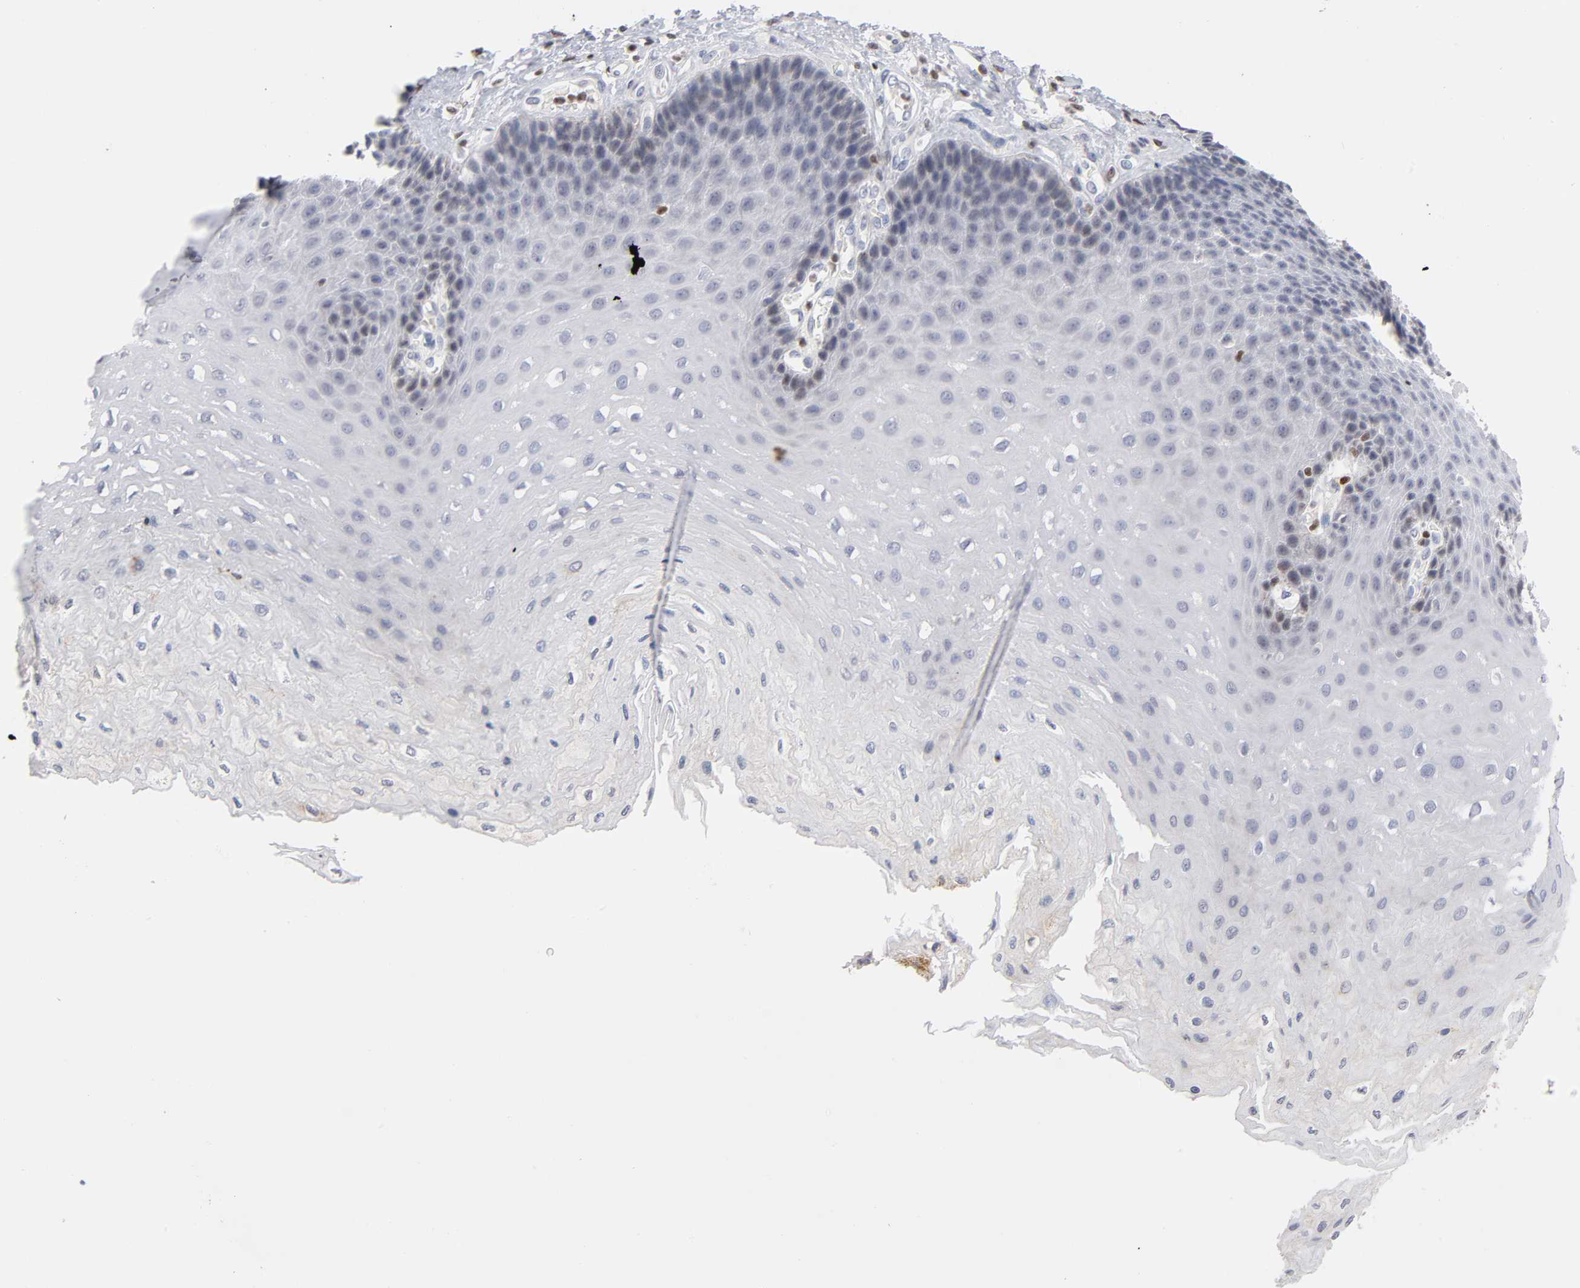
{"staining": {"intensity": "negative", "quantity": "none", "location": "none"}, "tissue": "esophagus", "cell_type": "Squamous epithelial cells", "image_type": "normal", "snomed": [{"axis": "morphology", "description": "Normal tissue, NOS"}, {"axis": "topography", "description": "Esophagus"}], "caption": "Immunohistochemical staining of normal esophagus shows no significant staining in squamous epithelial cells. The staining was performed using DAB (3,3'-diaminobenzidine) to visualize the protein expression in brown, while the nuclei were stained in blue with hematoxylin (Magnification: 20x).", "gene": "RUNX1", "patient": {"sex": "female", "age": 72}}